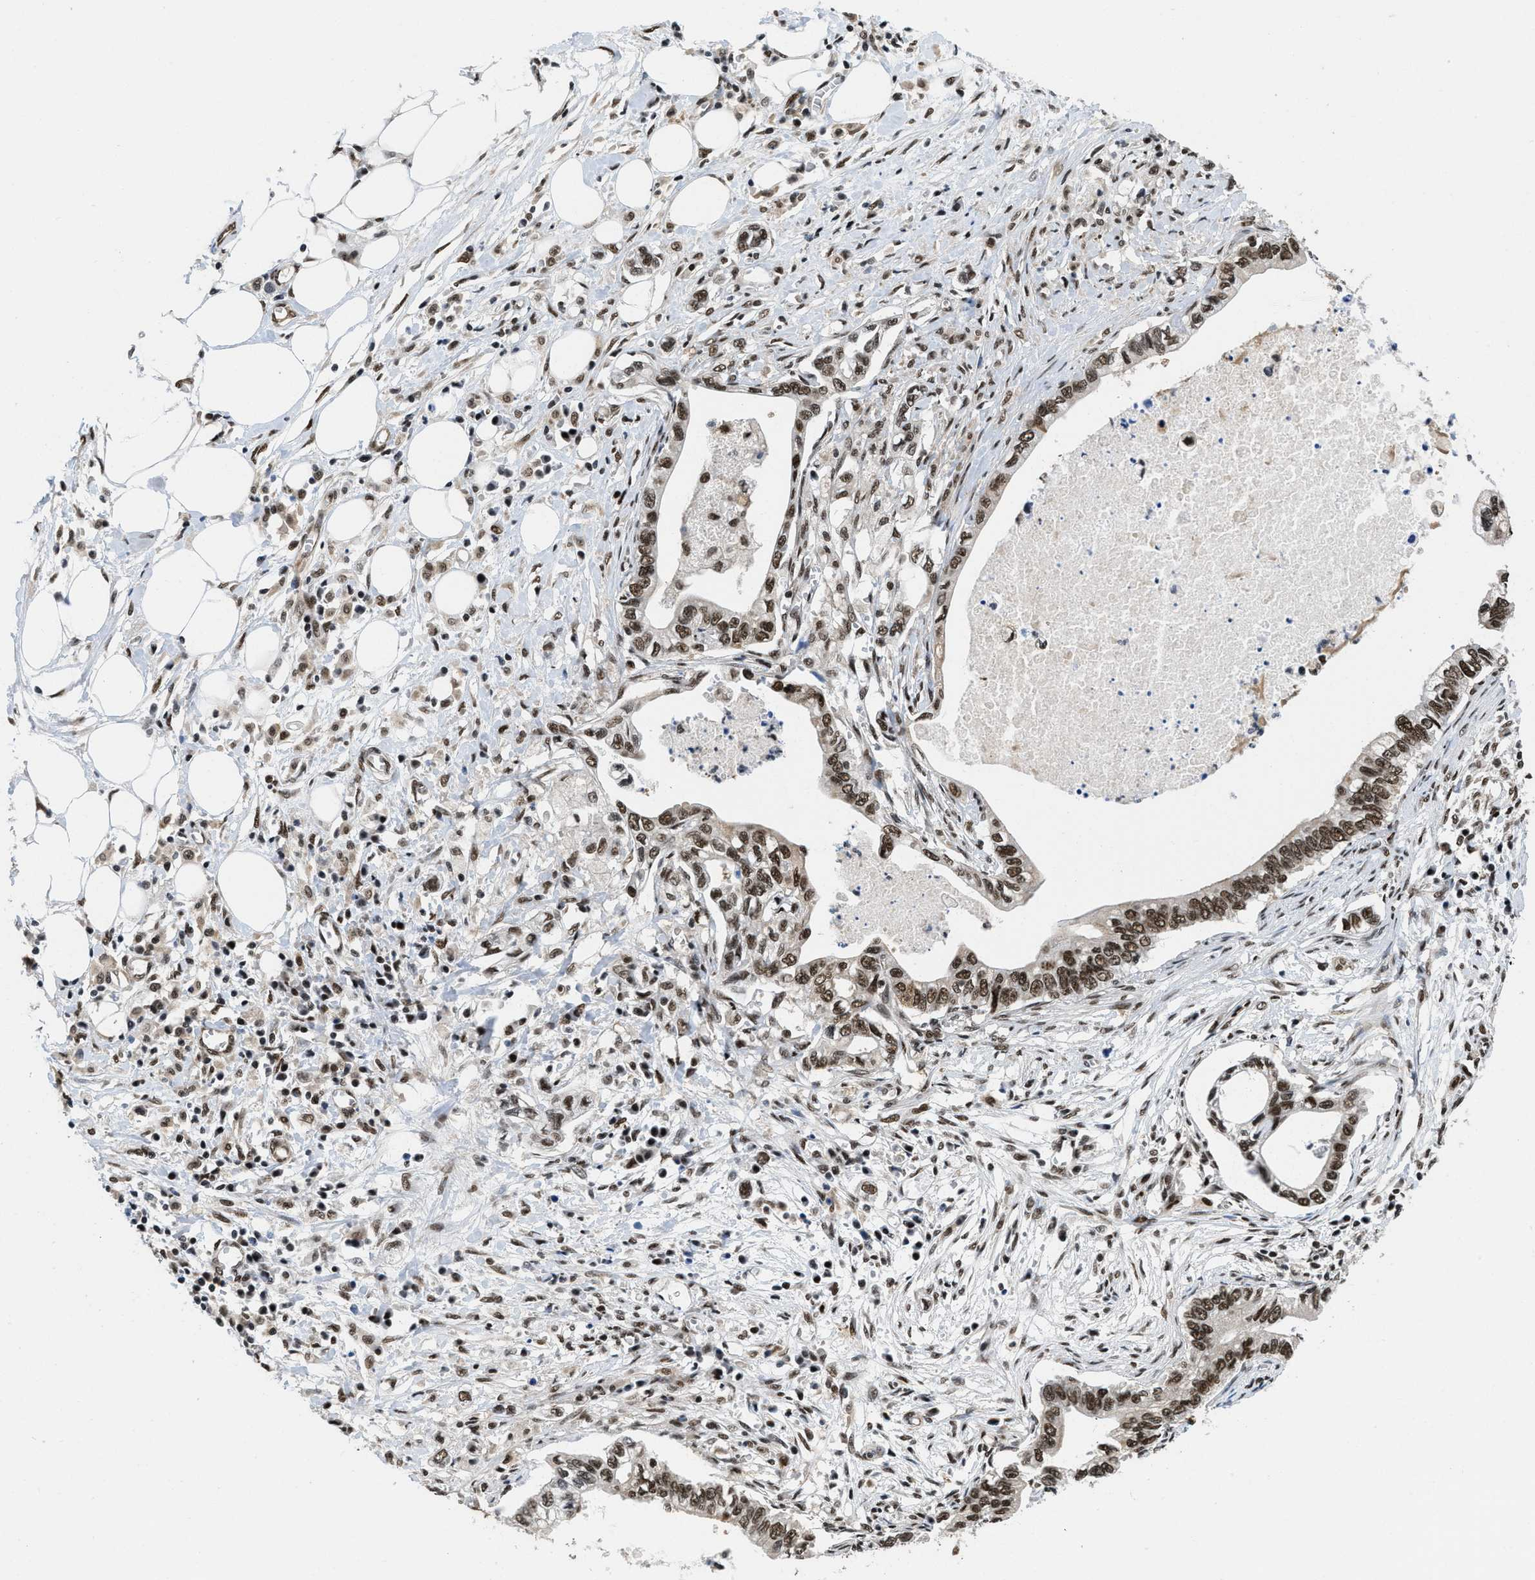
{"staining": {"intensity": "strong", "quantity": ">75%", "location": "nuclear"}, "tissue": "pancreatic cancer", "cell_type": "Tumor cells", "image_type": "cancer", "snomed": [{"axis": "morphology", "description": "Adenocarcinoma, NOS"}, {"axis": "topography", "description": "Pancreas"}], "caption": "Protein expression analysis of human pancreatic cancer reveals strong nuclear expression in about >75% of tumor cells.", "gene": "SAFB", "patient": {"sex": "male", "age": 56}}